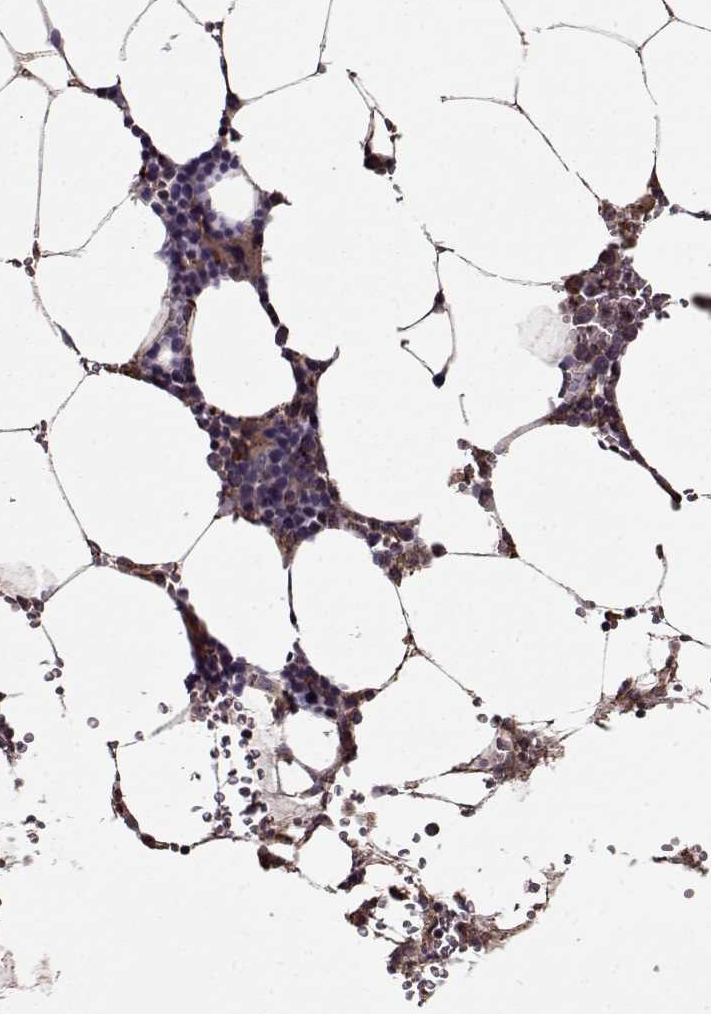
{"staining": {"intensity": "strong", "quantity": "<25%", "location": "cytoplasmic/membranous"}, "tissue": "bone marrow", "cell_type": "Hematopoietic cells", "image_type": "normal", "snomed": [{"axis": "morphology", "description": "Normal tissue, NOS"}, {"axis": "topography", "description": "Bone marrow"}], "caption": "Bone marrow stained for a protein (brown) exhibits strong cytoplasmic/membranous positive expression in approximately <25% of hematopoietic cells.", "gene": "IMMP1L", "patient": {"sex": "female", "age": 52}}